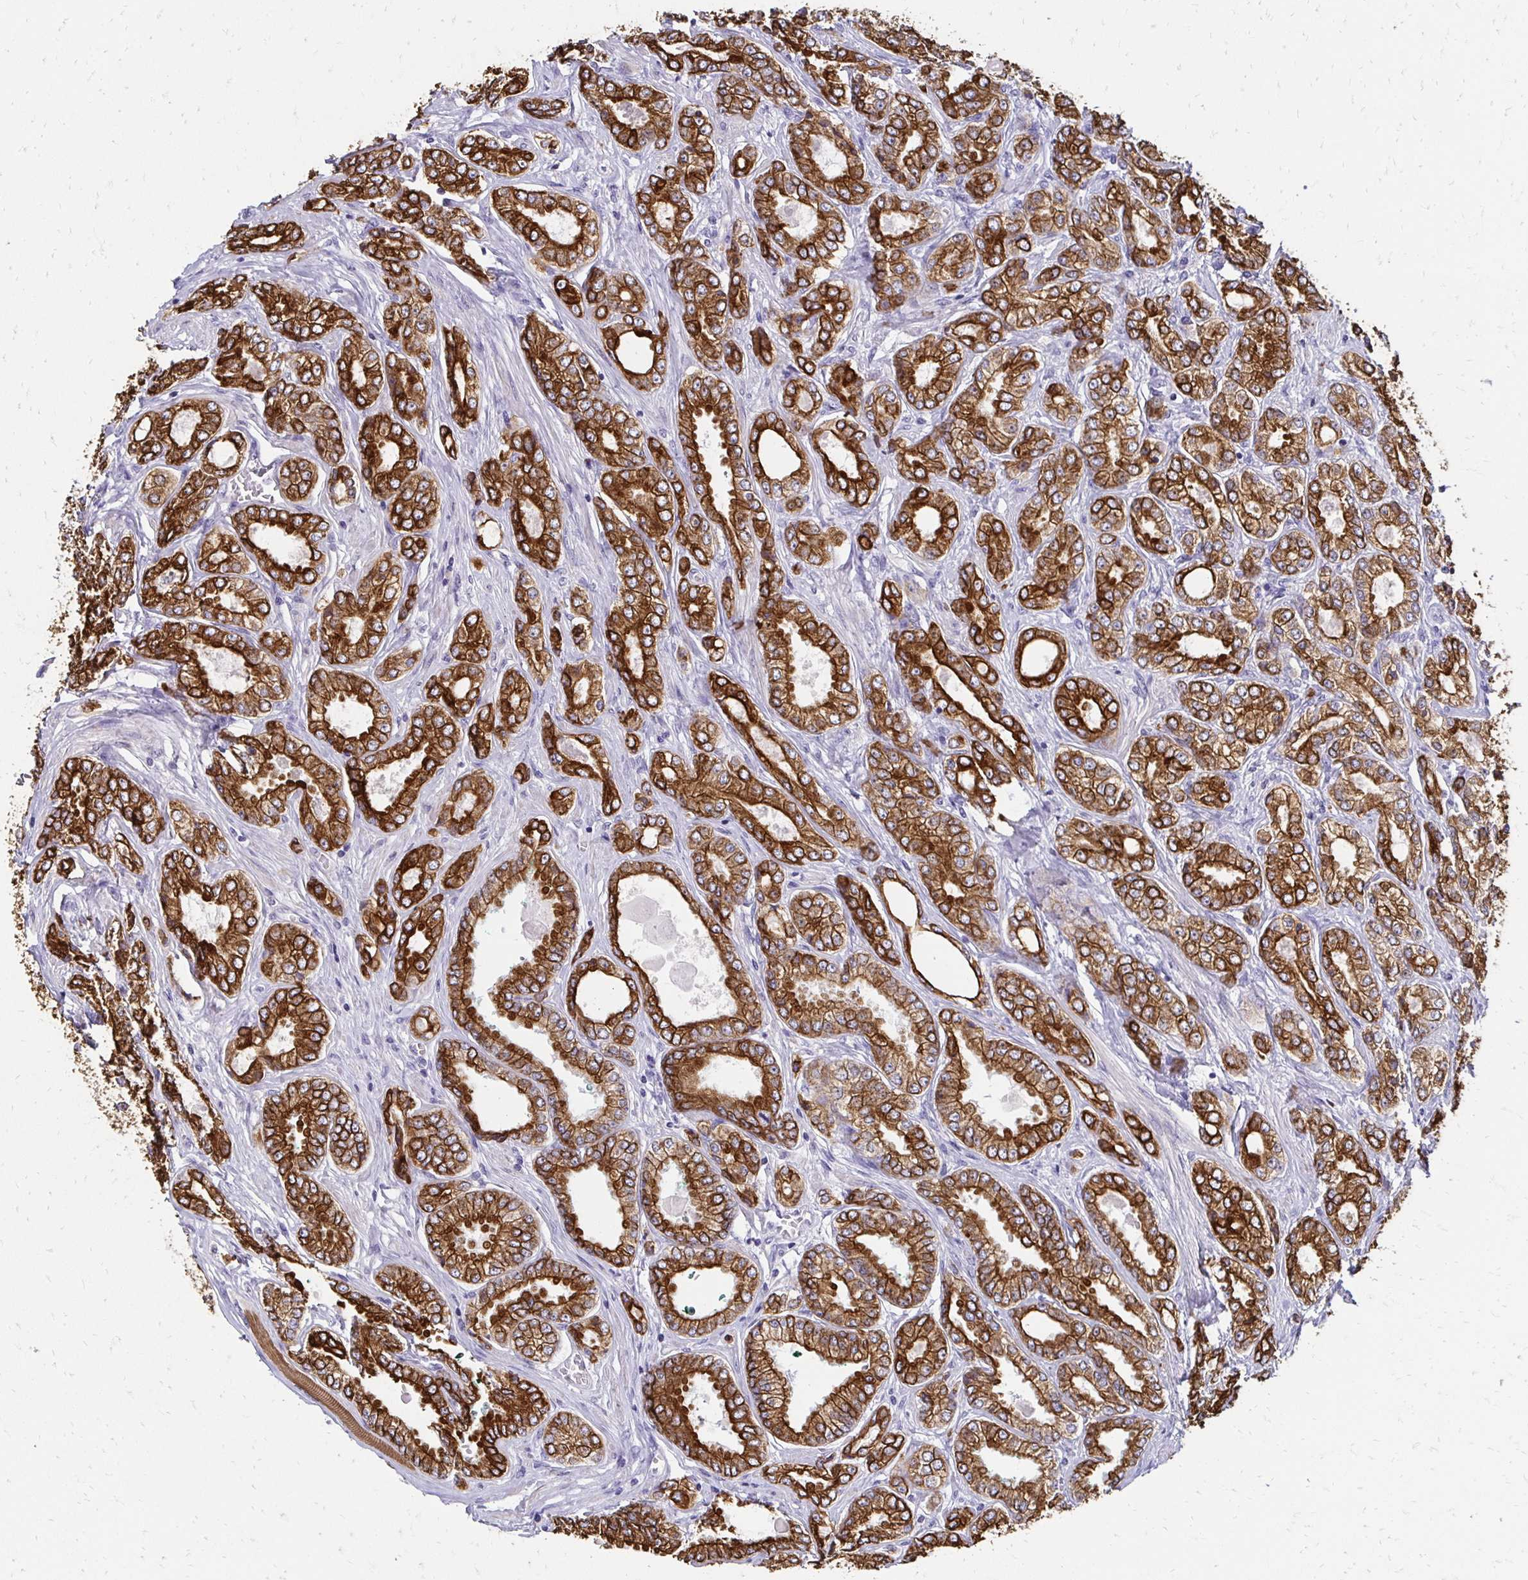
{"staining": {"intensity": "strong", "quantity": ">75%", "location": "cytoplasmic/membranous"}, "tissue": "prostate cancer", "cell_type": "Tumor cells", "image_type": "cancer", "snomed": [{"axis": "morphology", "description": "Adenocarcinoma, High grade"}, {"axis": "topography", "description": "Prostate"}], "caption": "Strong cytoplasmic/membranous expression for a protein is seen in about >75% of tumor cells of prostate high-grade adenocarcinoma using IHC.", "gene": "C1QTNF2", "patient": {"sex": "male", "age": 68}}